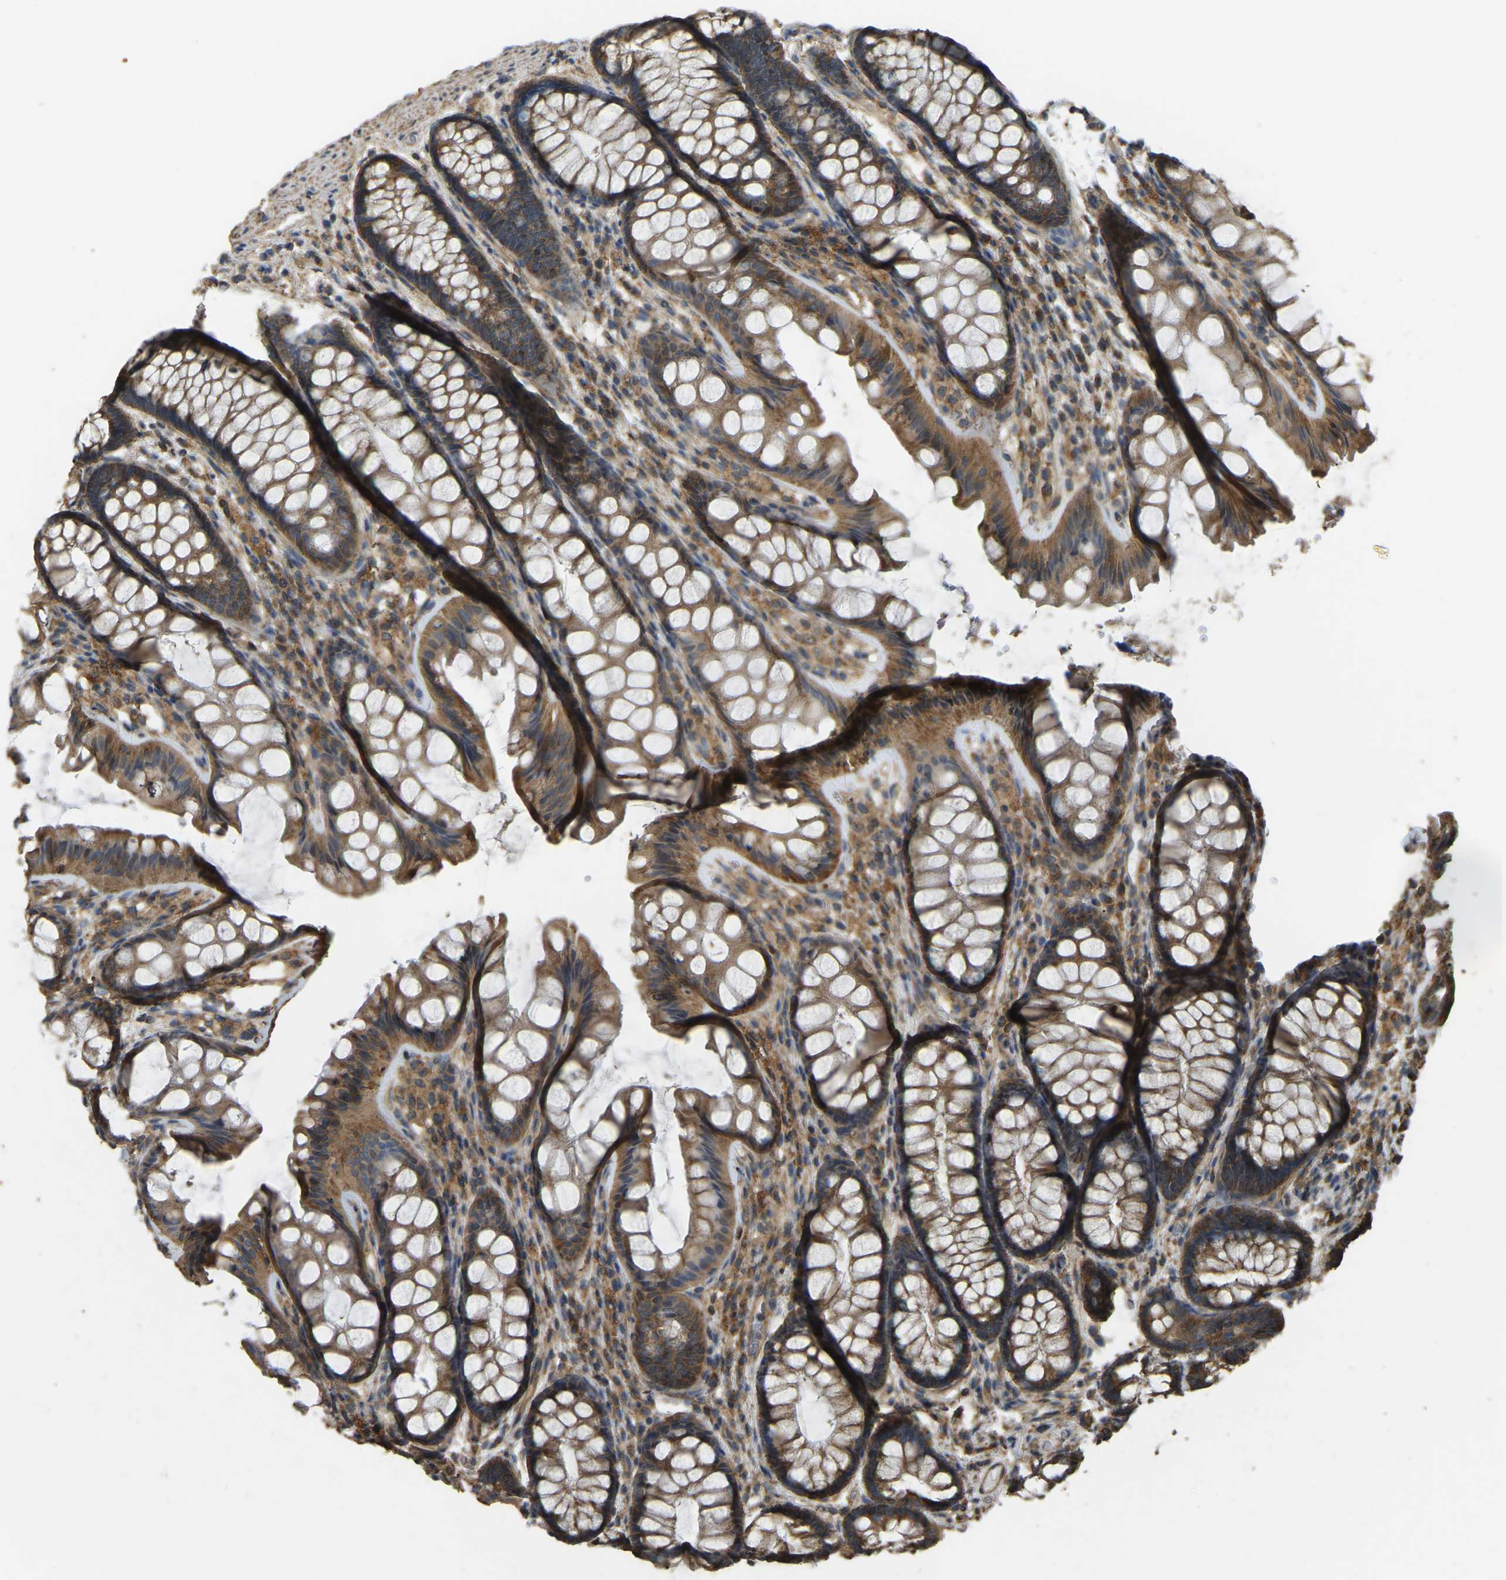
{"staining": {"intensity": "moderate", "quantity": ">75%", "location": "cytoplasmic/membranous"}, "tissue": "colon", "cell_type": "Endothelial cells", "image_type": "normal", "snomed": [{"axis": "morphology", "description": "Normal tissue, NOS"}, {"axis": "topography", "description": "Colon"}], "caption": "Colon was stained to show a protein in brown. There is medium levels of moderate cytoplasmic/membranous expression in approximately >75% of endothelial cells.", "gene": "GNG2", "patient": {"sex": "female", "age": 56}}